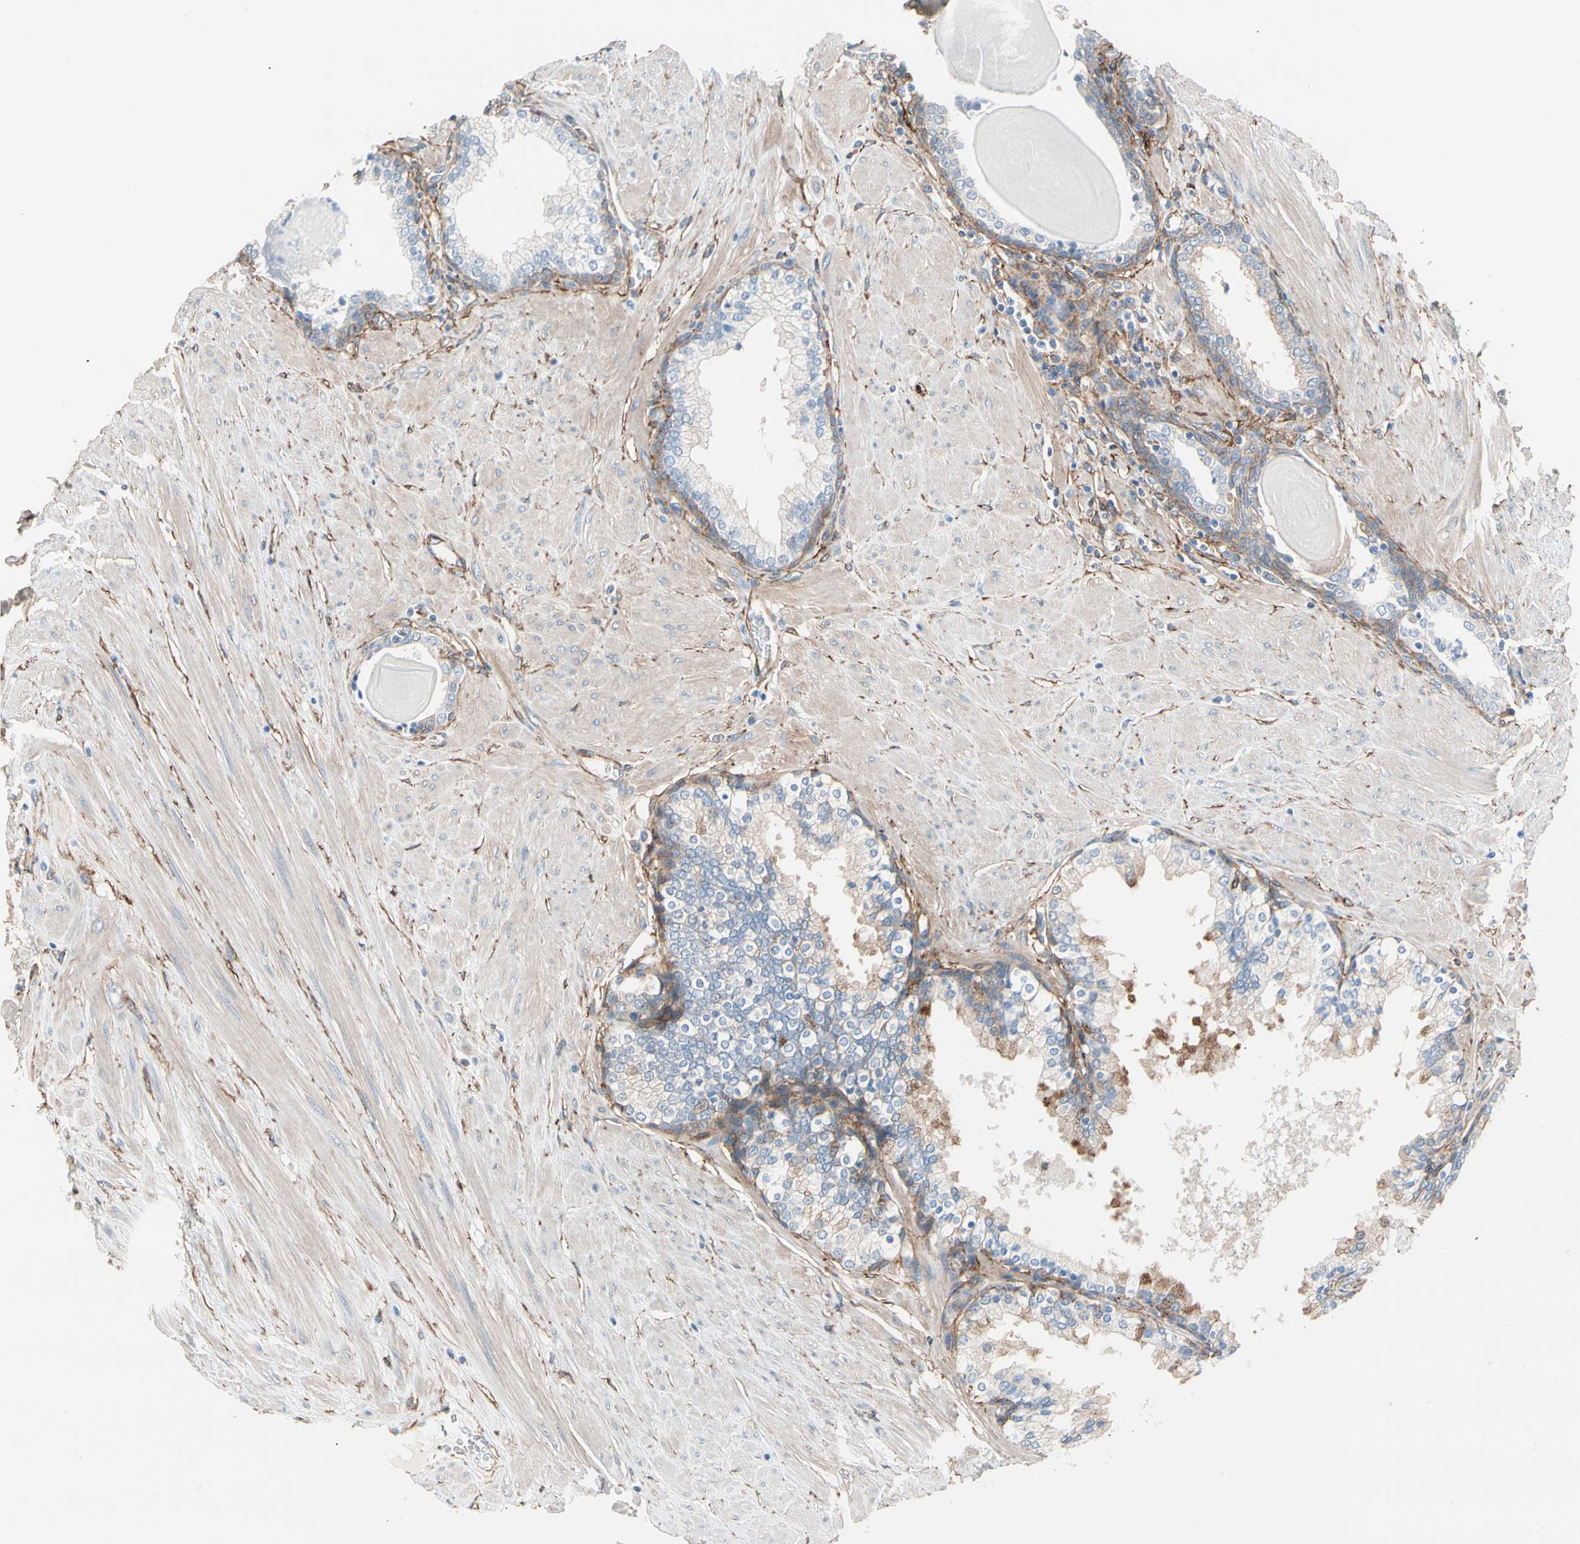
{"staining": {"intensity": "weak", "quantity": "<25%", "location": "cytoplasmic/membranous"}, "tissue": "prostate", "cell_type": "Glandular cells", "image_type": "normal", "snomed": [{"axis": "morphology", "description": "Normal tissue, NOS"}, {"axis": "topography", "description": "Prostate"}], "caption": "Immunohistochemistry micrograph of benign human prostate stained for a protein (brown), which shows no staining in glandular cells.", "gene": "EPB41L2", "patient": {"sex": "male", "age": 51}}